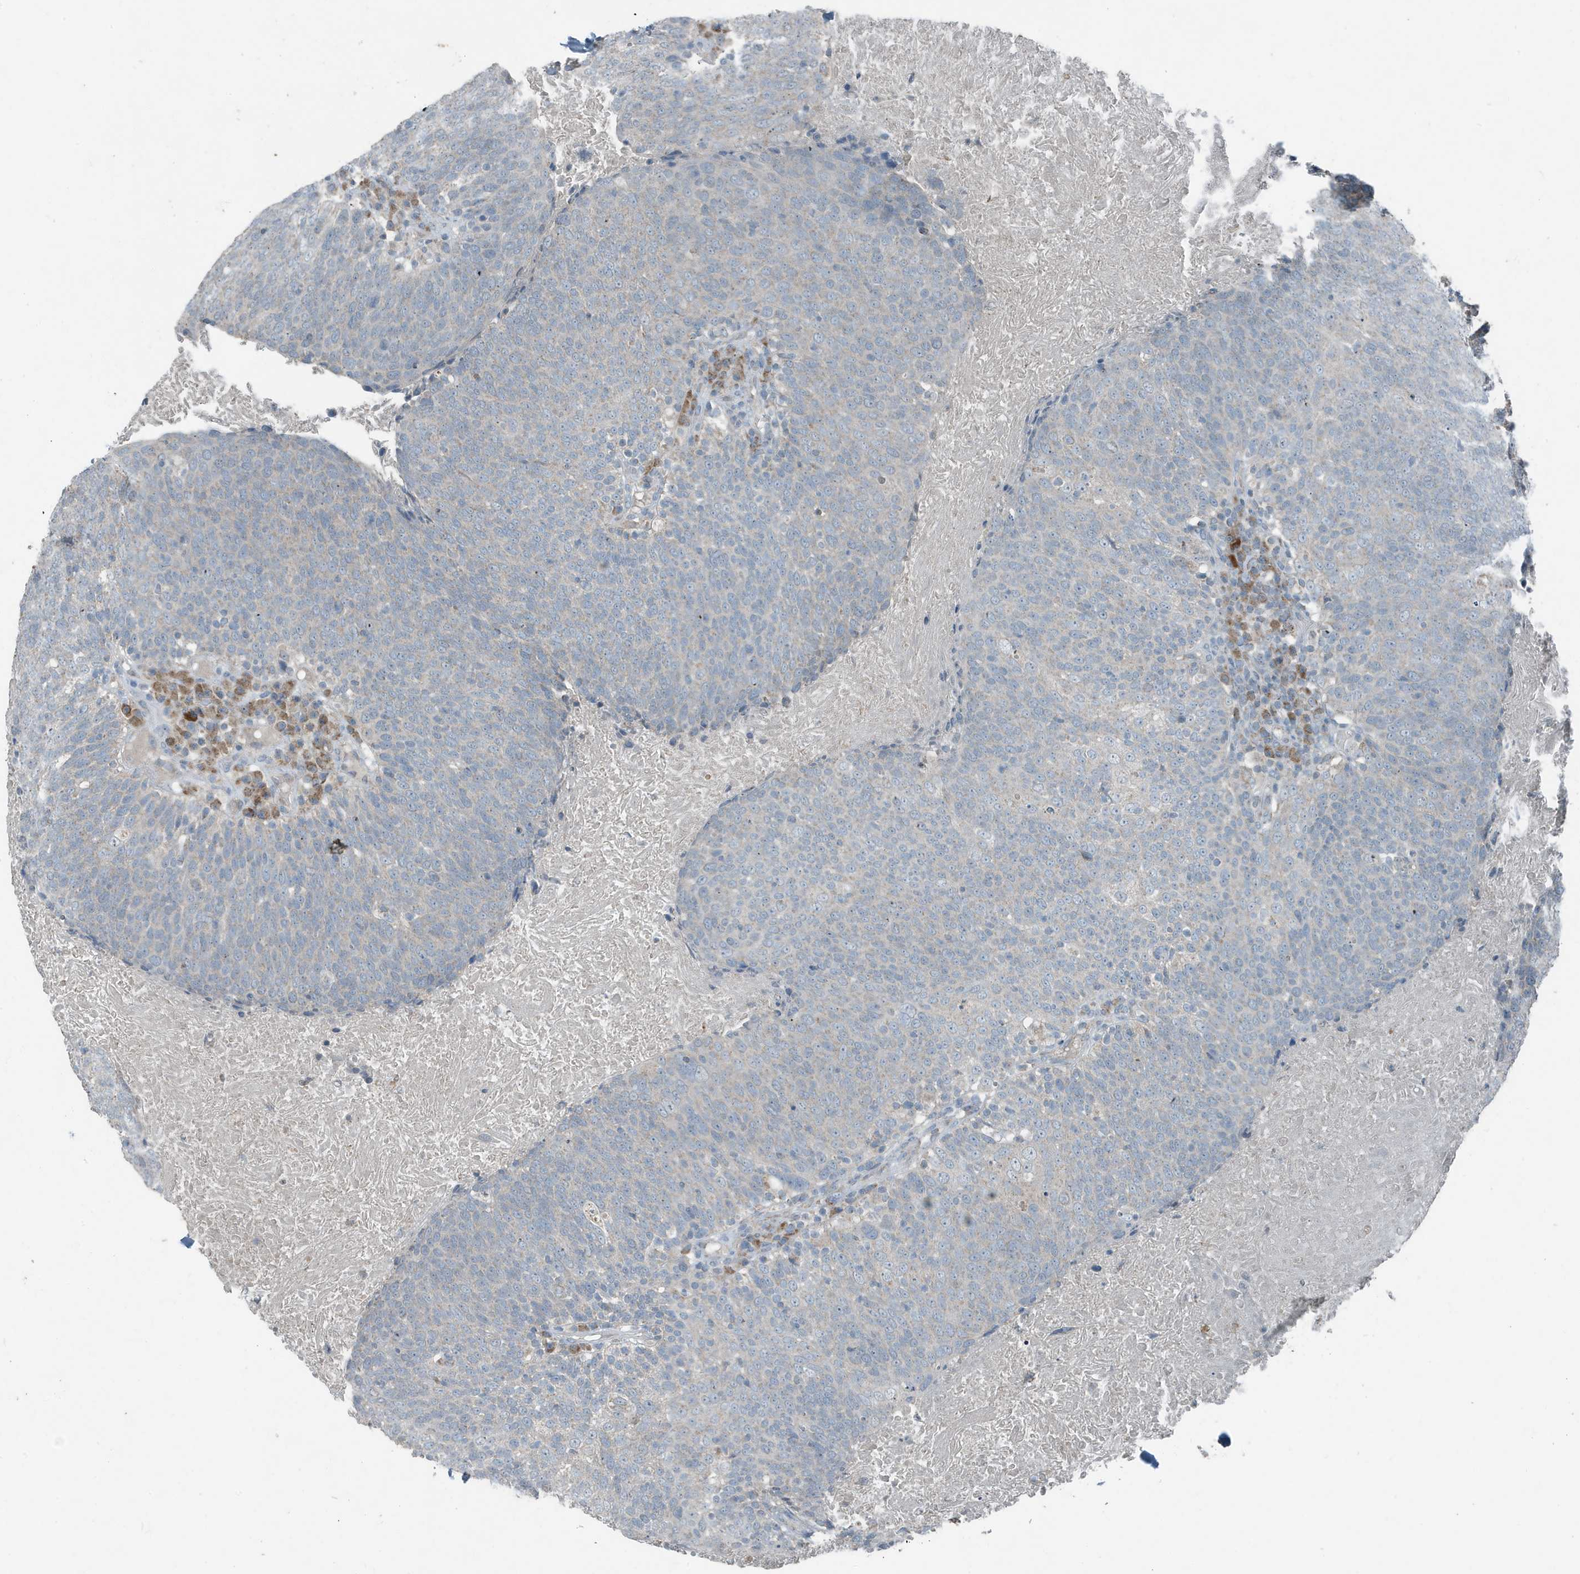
{"staining": {"intensity": "negative", "quantity": "none", "location": "none"}, "tissue": "head and neck cancer", "cell_type": "Tumor cells", "image_type": "cancer", "snomed": [{"axis": "morphology", "description": "Squamous cell carcinoma, NOS"}, {"axis": "morphology", "description": "Squamous cell carcinoma, metastatic, NOS"}, {"axis": "topography", "description": "Lymph node"}, {"axis": "topography", "description": "Head-Neck"}], "caption": "A histopathology image of head and neck cancer (squamous cell carcinoma) stained for a protein exhibits no brown staining in tumor cells.", "gene": "MT-CYB", "patient": {"sex": "male", "age": 62}}